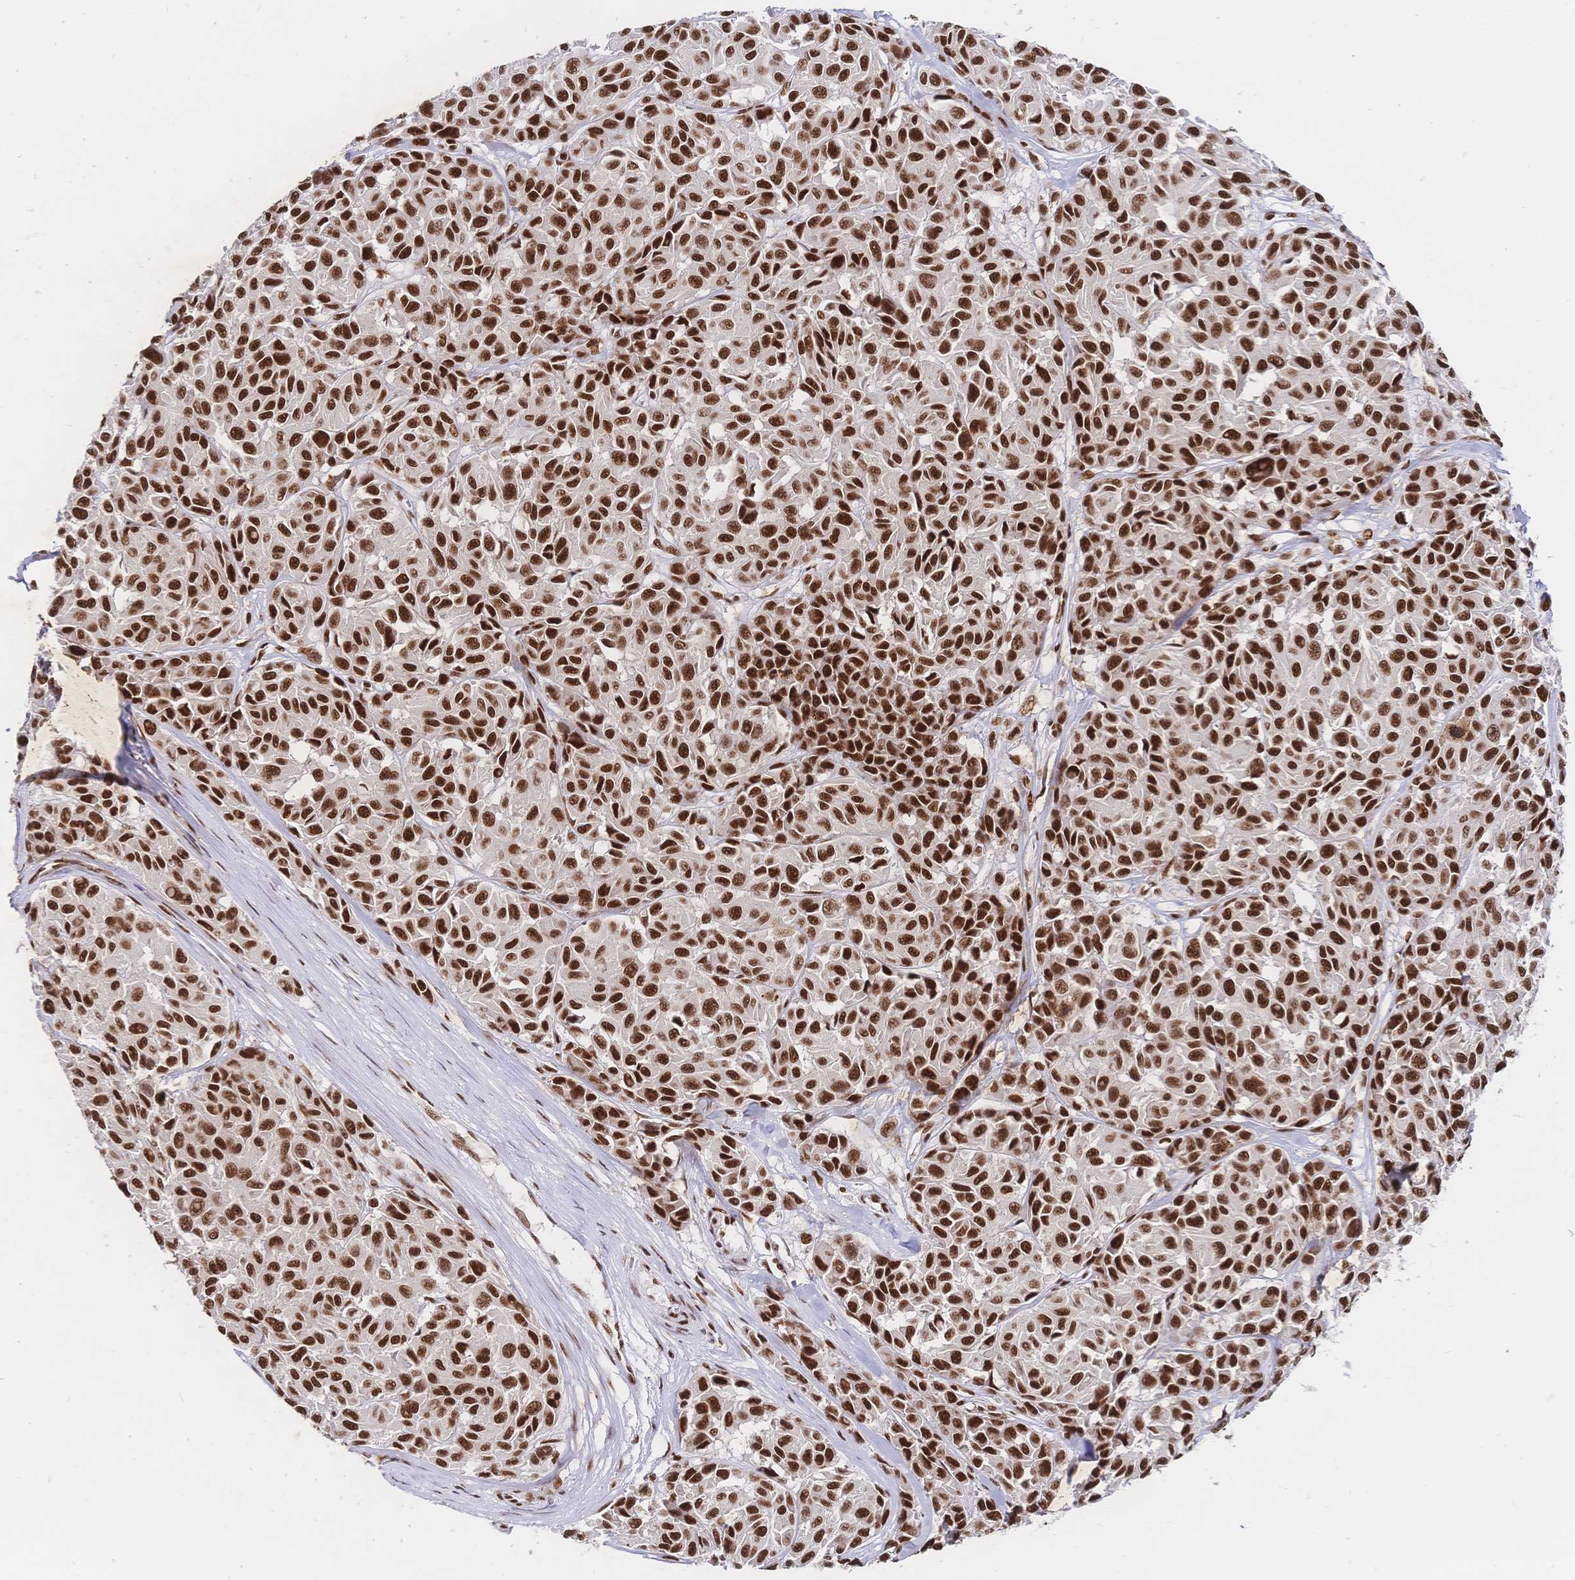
{"staining": {"intensity": "strong", "quantity": ">75%", "location": "nuclear"}, "tissue": "melanoma", "cell_type": "Tumor cells", "image_type": "cancer", "snomed": [{"axis": "morphology", "description": "Malignant melanoma, NOS"}, {"axis": "topography", "description": "Skin"}], "caption": "Melanoma stained for a protein exhibits strong nuclear positivity in tumor cells.", "gene": "SRSF1", "patient": {"sex": "female", "age": 66}}